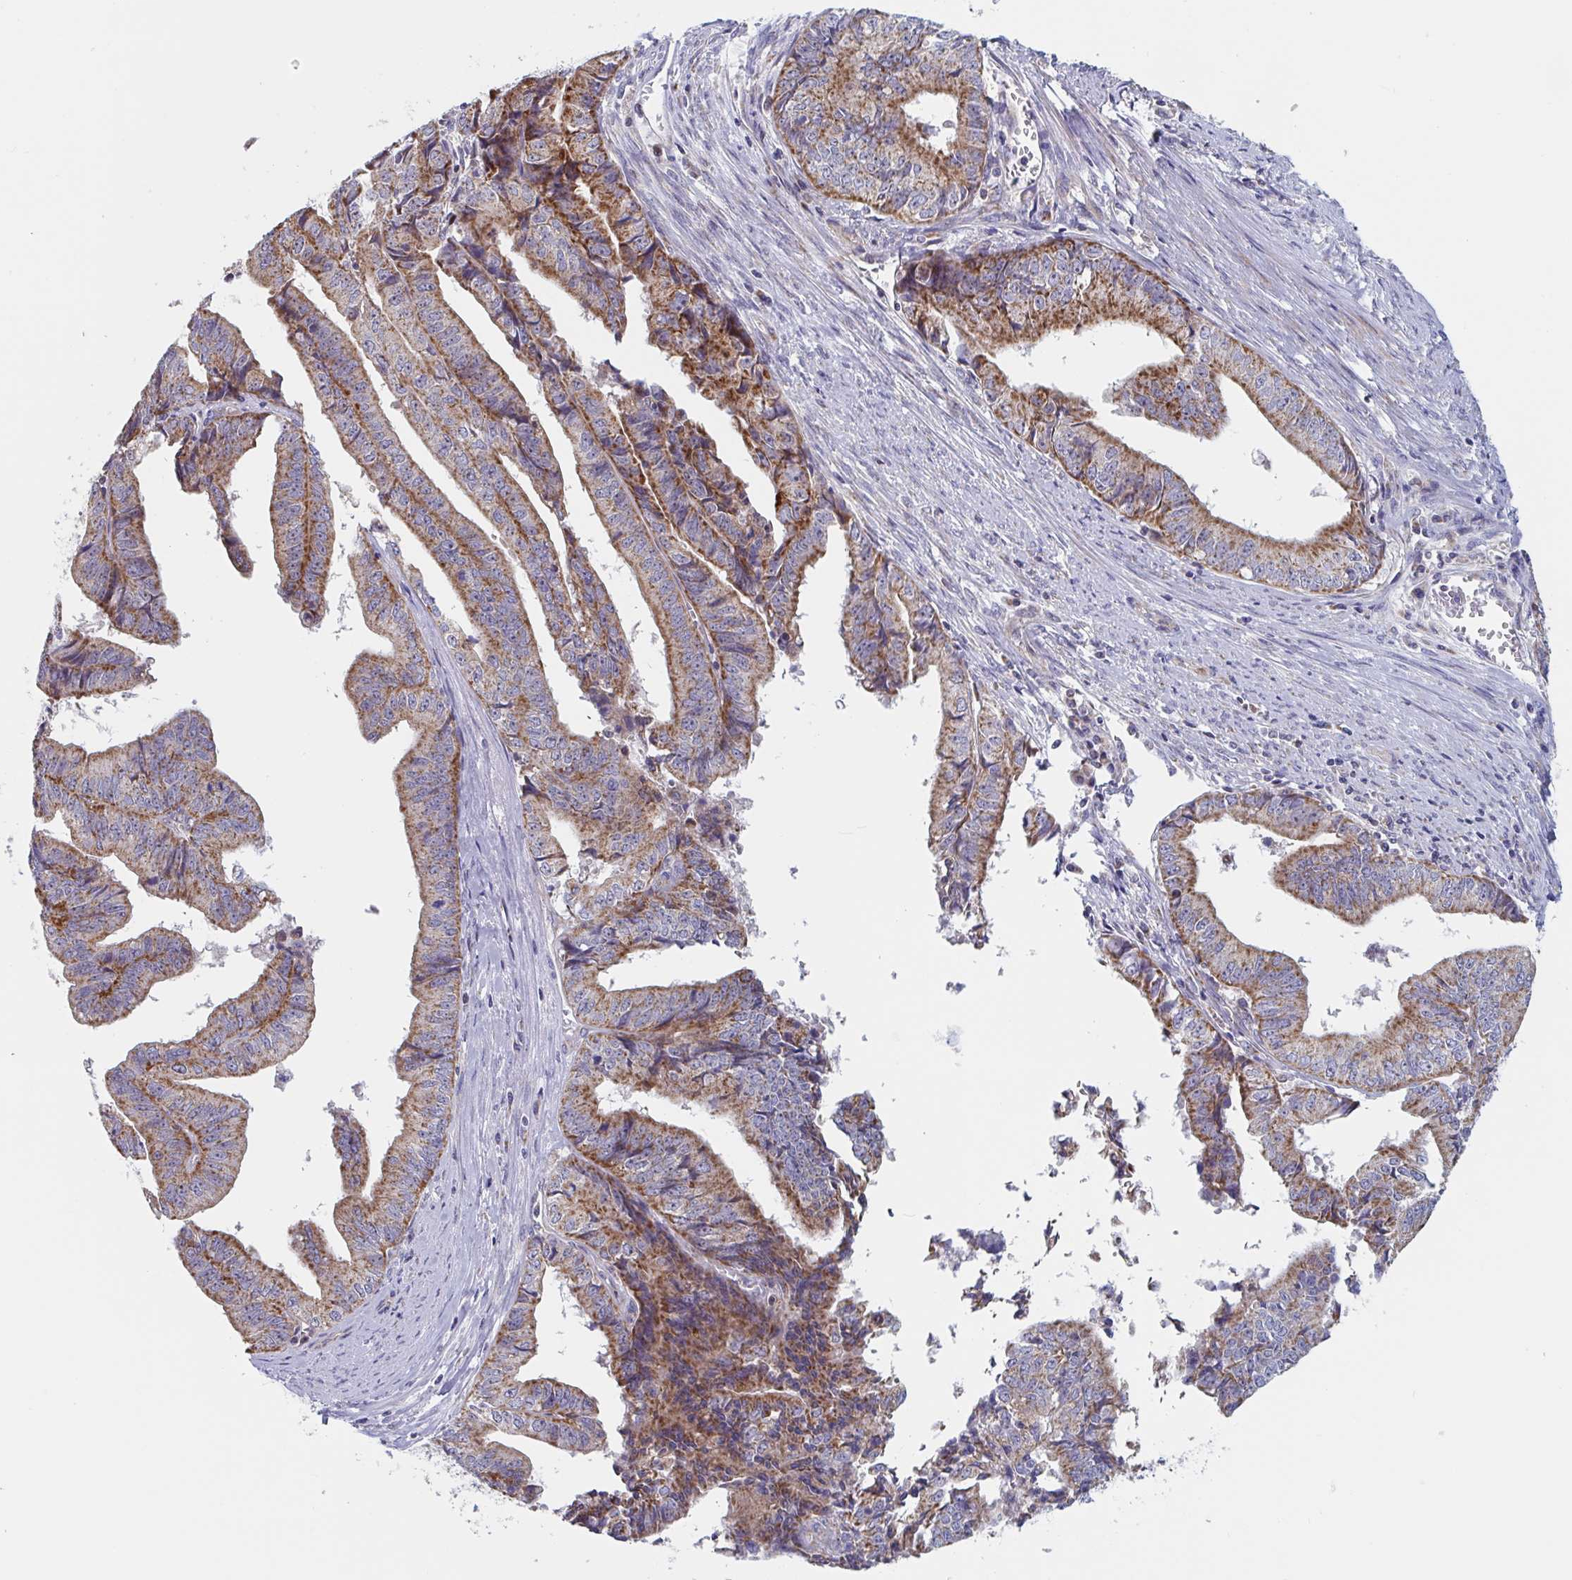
{"staining": {"intensity": "moderate", "quantity": ">75%", "location": "cytoplasmic/membranous"}, "tissue": "endometrial cancer", "cell_type": "Tumor cells", "image_type": "cancer", "snomed": [{"axis": "morphology", "description": "Adenocarcinoma, NOS"}, {"axis": "topography", "description": "Endometrium"}], "caption": "Immunohistochemistry (IHC) of human endometrial cancer (adenocarcinoma) demonstrates medium levels of moderate cytoplasmic/membranous staining in approximately >75% of tumor cells.", "gene": "MRPL53", "patient": {"sex": "female", "age": 65}}